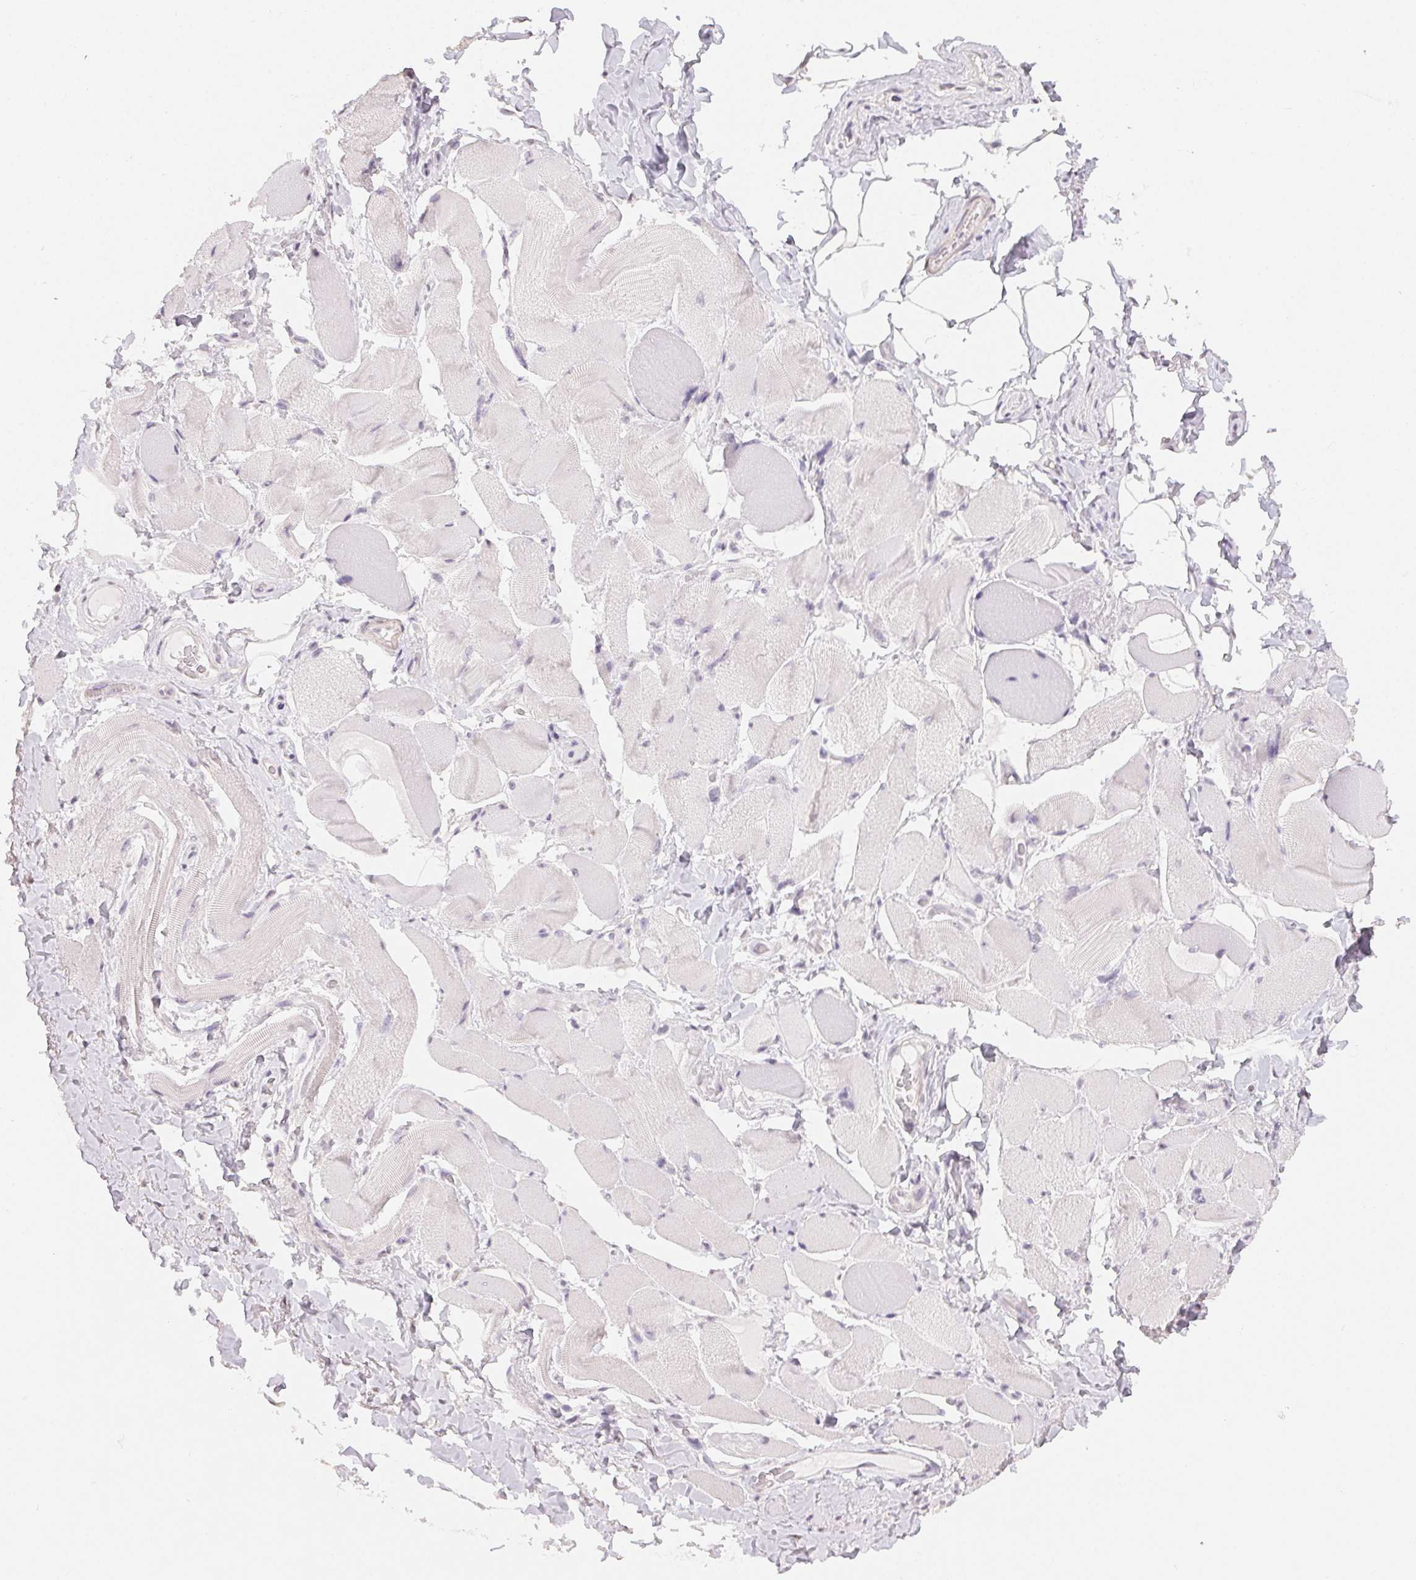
{"staining": {"intensity": "negative", "quantity": "none", "location": "none"}, "tissue": "skeletal muscle", "cell_type": "Myocytes", "image_type": "normal", "snomed": [{"axis": "morphology", "description": "Normal tissue, NOS"}, {"axis": "topography", "description": "Skeletal muscle"}, {"axis": "topography", "description": "Anal"}, {"axis": "topography", "description": "Peripheral nerve tissue"}], "caption": "Skeletal muscle stained for a protein using immunohistochemistry exhibits no positivity myocytes.", "gene": "TMEM174", "patient": {"sex": "male", "age": 53}}